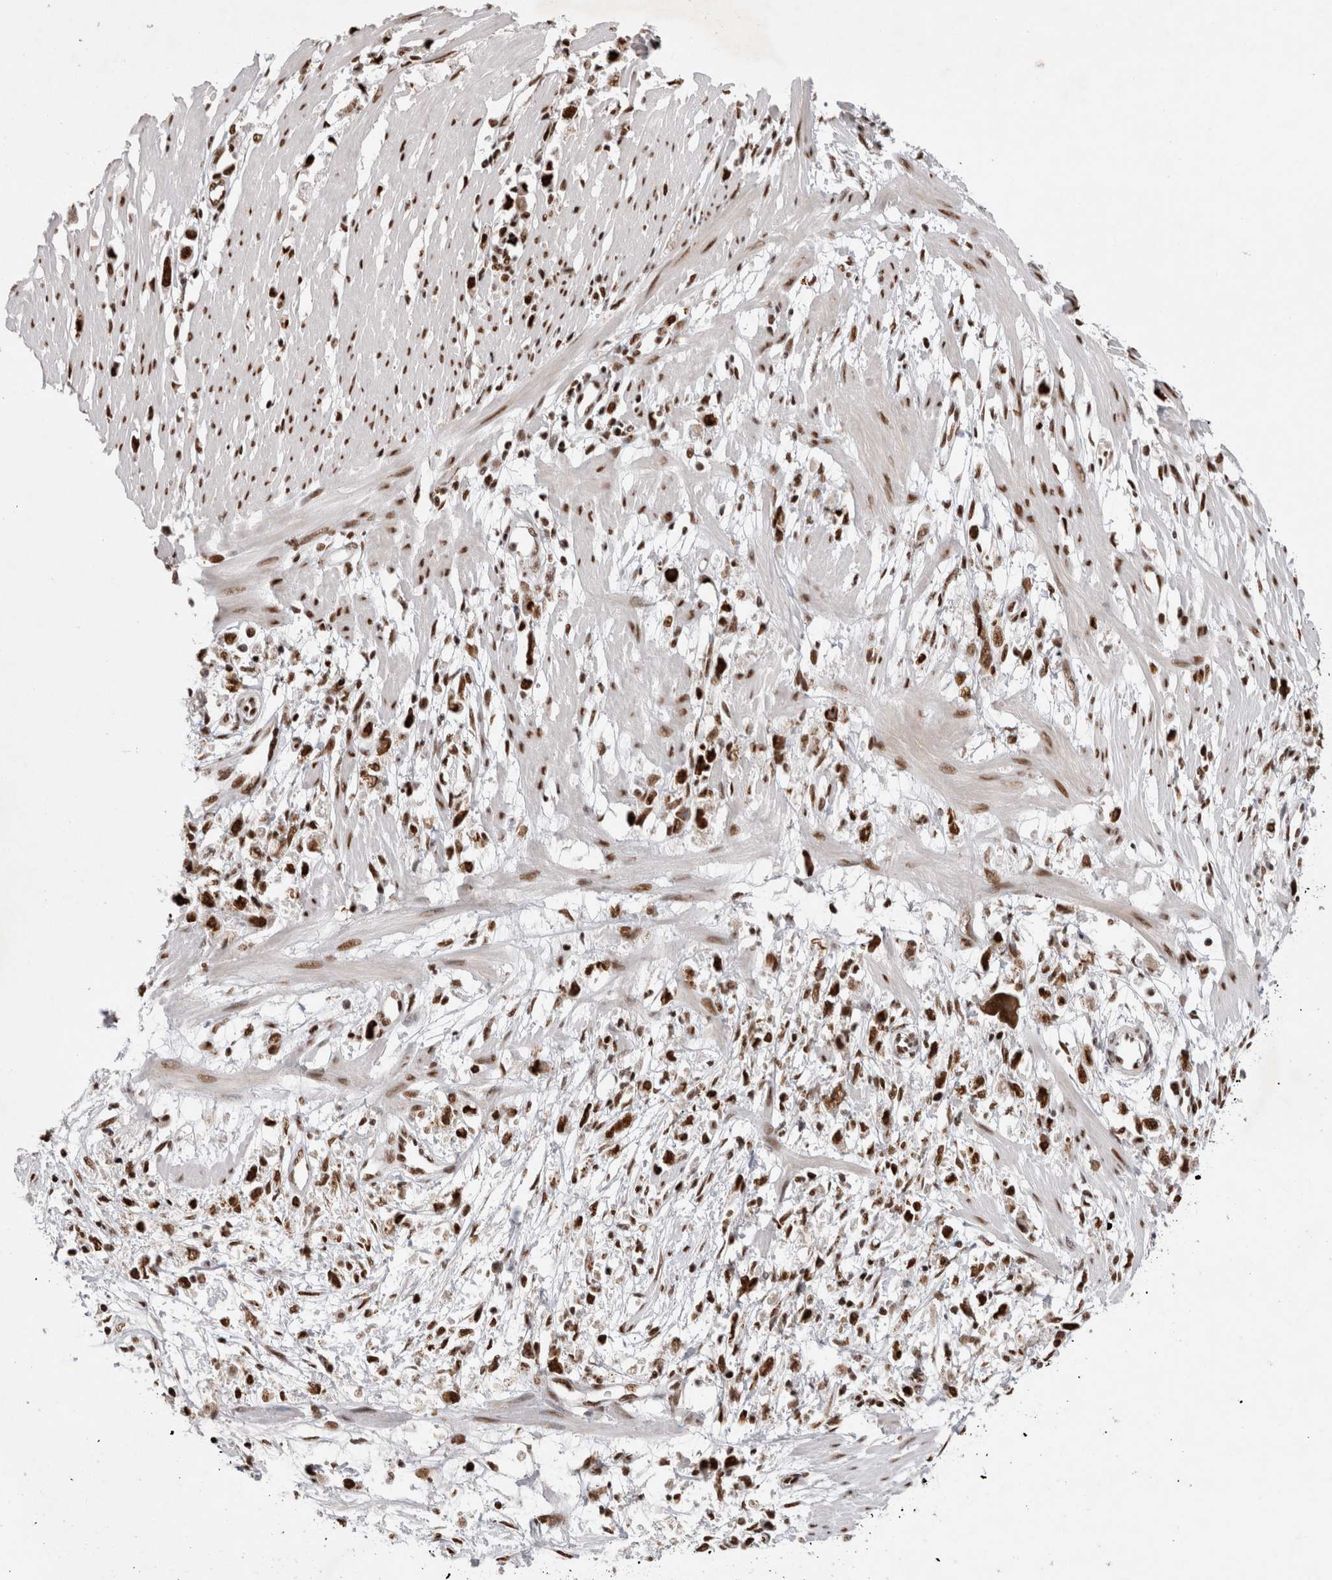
{"staining": {"intensity": "strong", "quantity": ">75%", "location": "nuclear"}, "tissue": "stomach cancer", "cell_type": "Tumor cells", "image_type": "cancer", "snomed": [{"axis": "morphology", "description": "Adenocarcinoma, NOS"}, {"axis": "topography", "description": "Stomach"}], "caption": "Immunohistochemistry staining of stomach cancer (adenocarcinoma), which demonstrates high levels of strong nuclear staining in approximately >75% of tumor cells indicating strong nuclear protein positivity. The staining was performed using DAB (3,3'-diaminobenzidine) (brown) for protein detection and nuclei were counterstained in hematoxylin (blue).", "gene": "EYA2", "patient": {"sex": "female", "age": 59}}